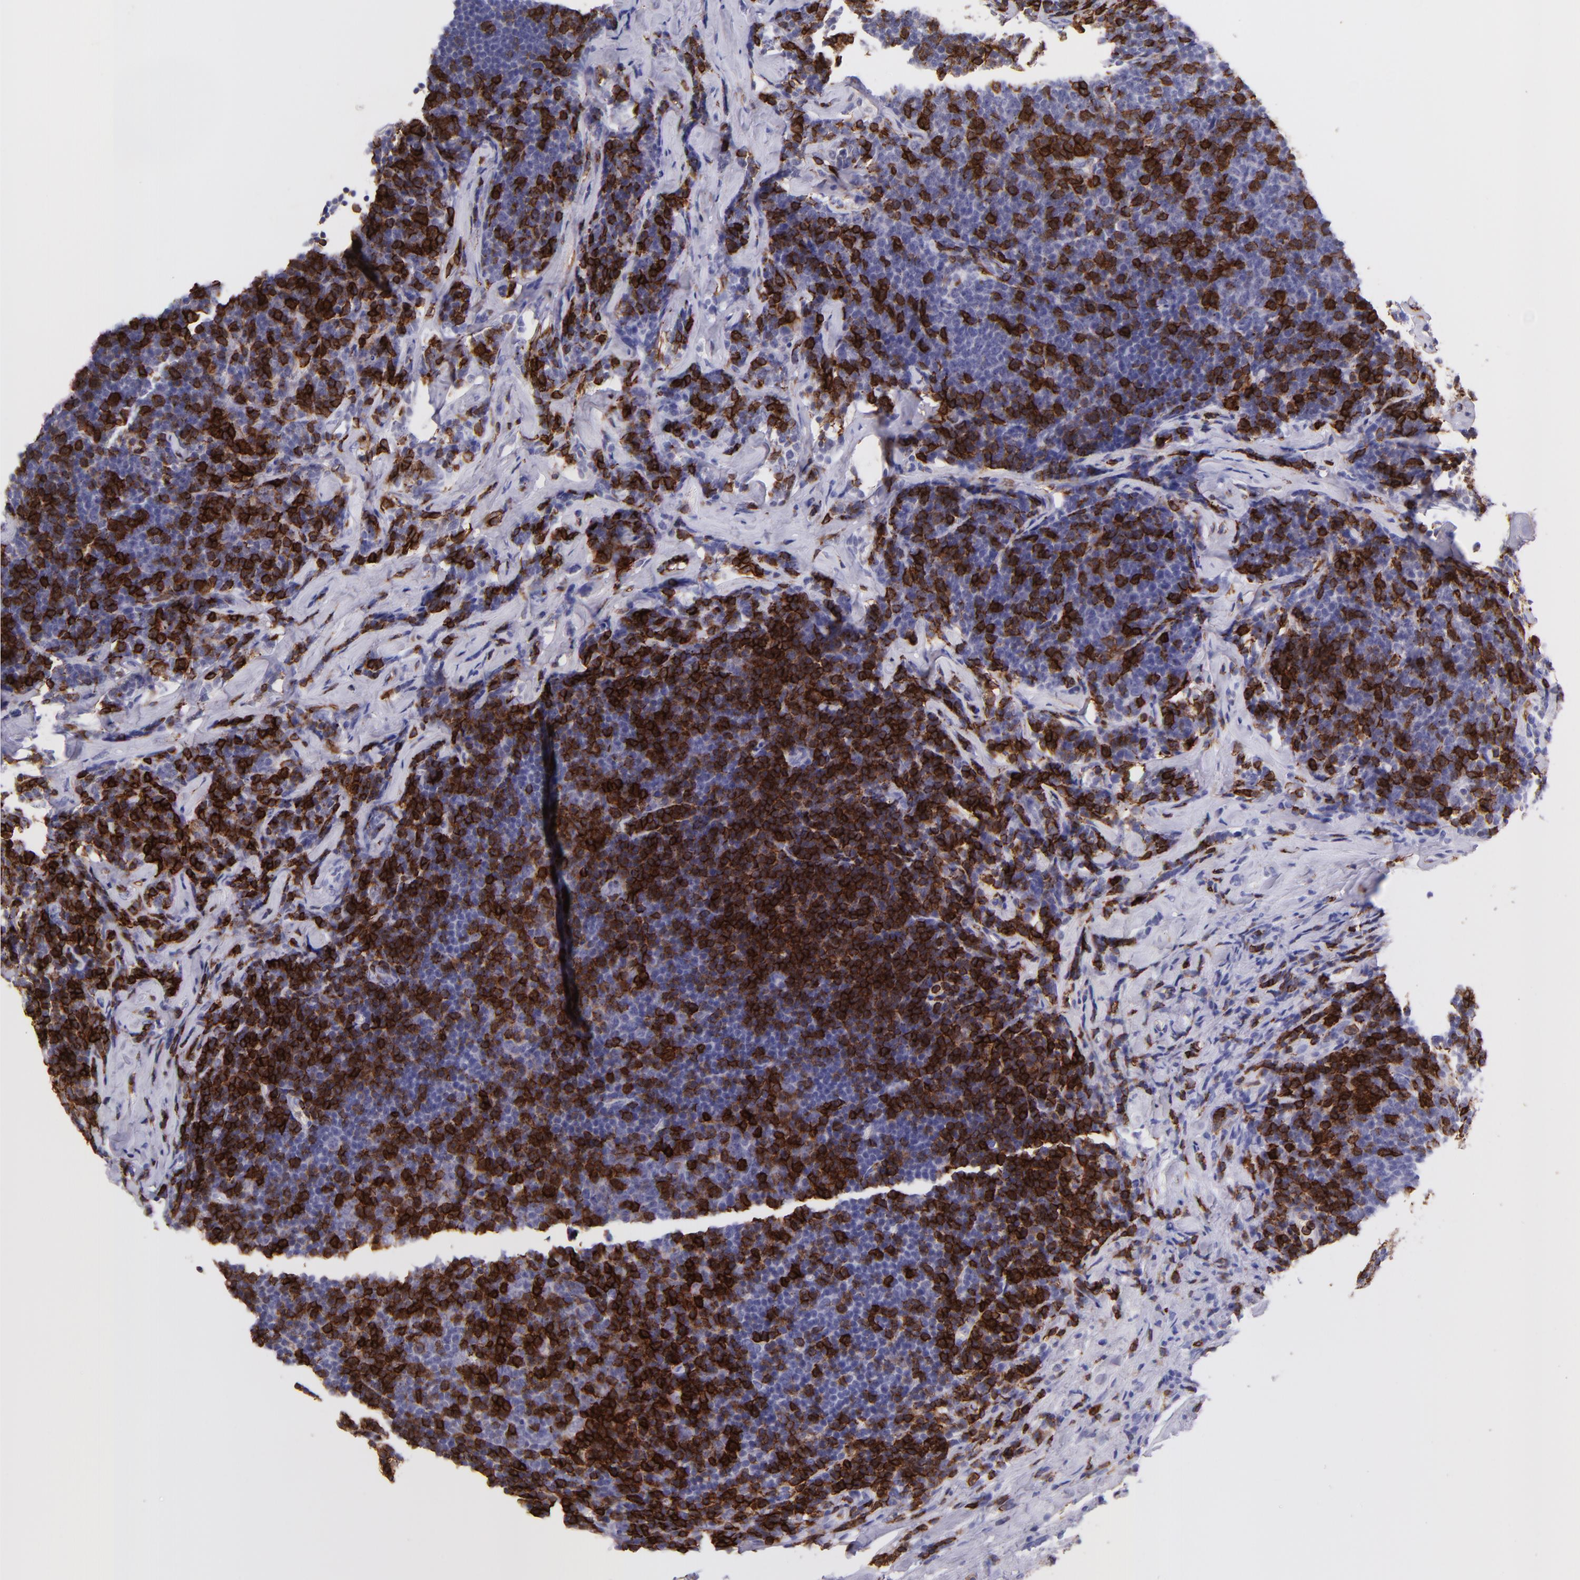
{"staining": {"intensity": "strong", "quantity": "25%-75%", "location": "cytoplasmic/membranous"}, "tissue": "lymphoma", "cell_type": "Tumor cells", "image_type": "cancer", "snomed": [{"axis": "morphology", "description": "Malignant lymphoma, non-Hodgkin's type, Low grade"}, {"axis": "topography", "description": "Lymph node"}], "caption": "Immunohistochemical staining of human lymphoma exhibits strong cytoplasmic/membranous protein expression in approximately 25%-75% of tumor cells. Immunohistochemistry stains the protein in brown and the nuclei are stained blue.", "gene": "SPN", "patient": {"sex": "male", "age": 74}}